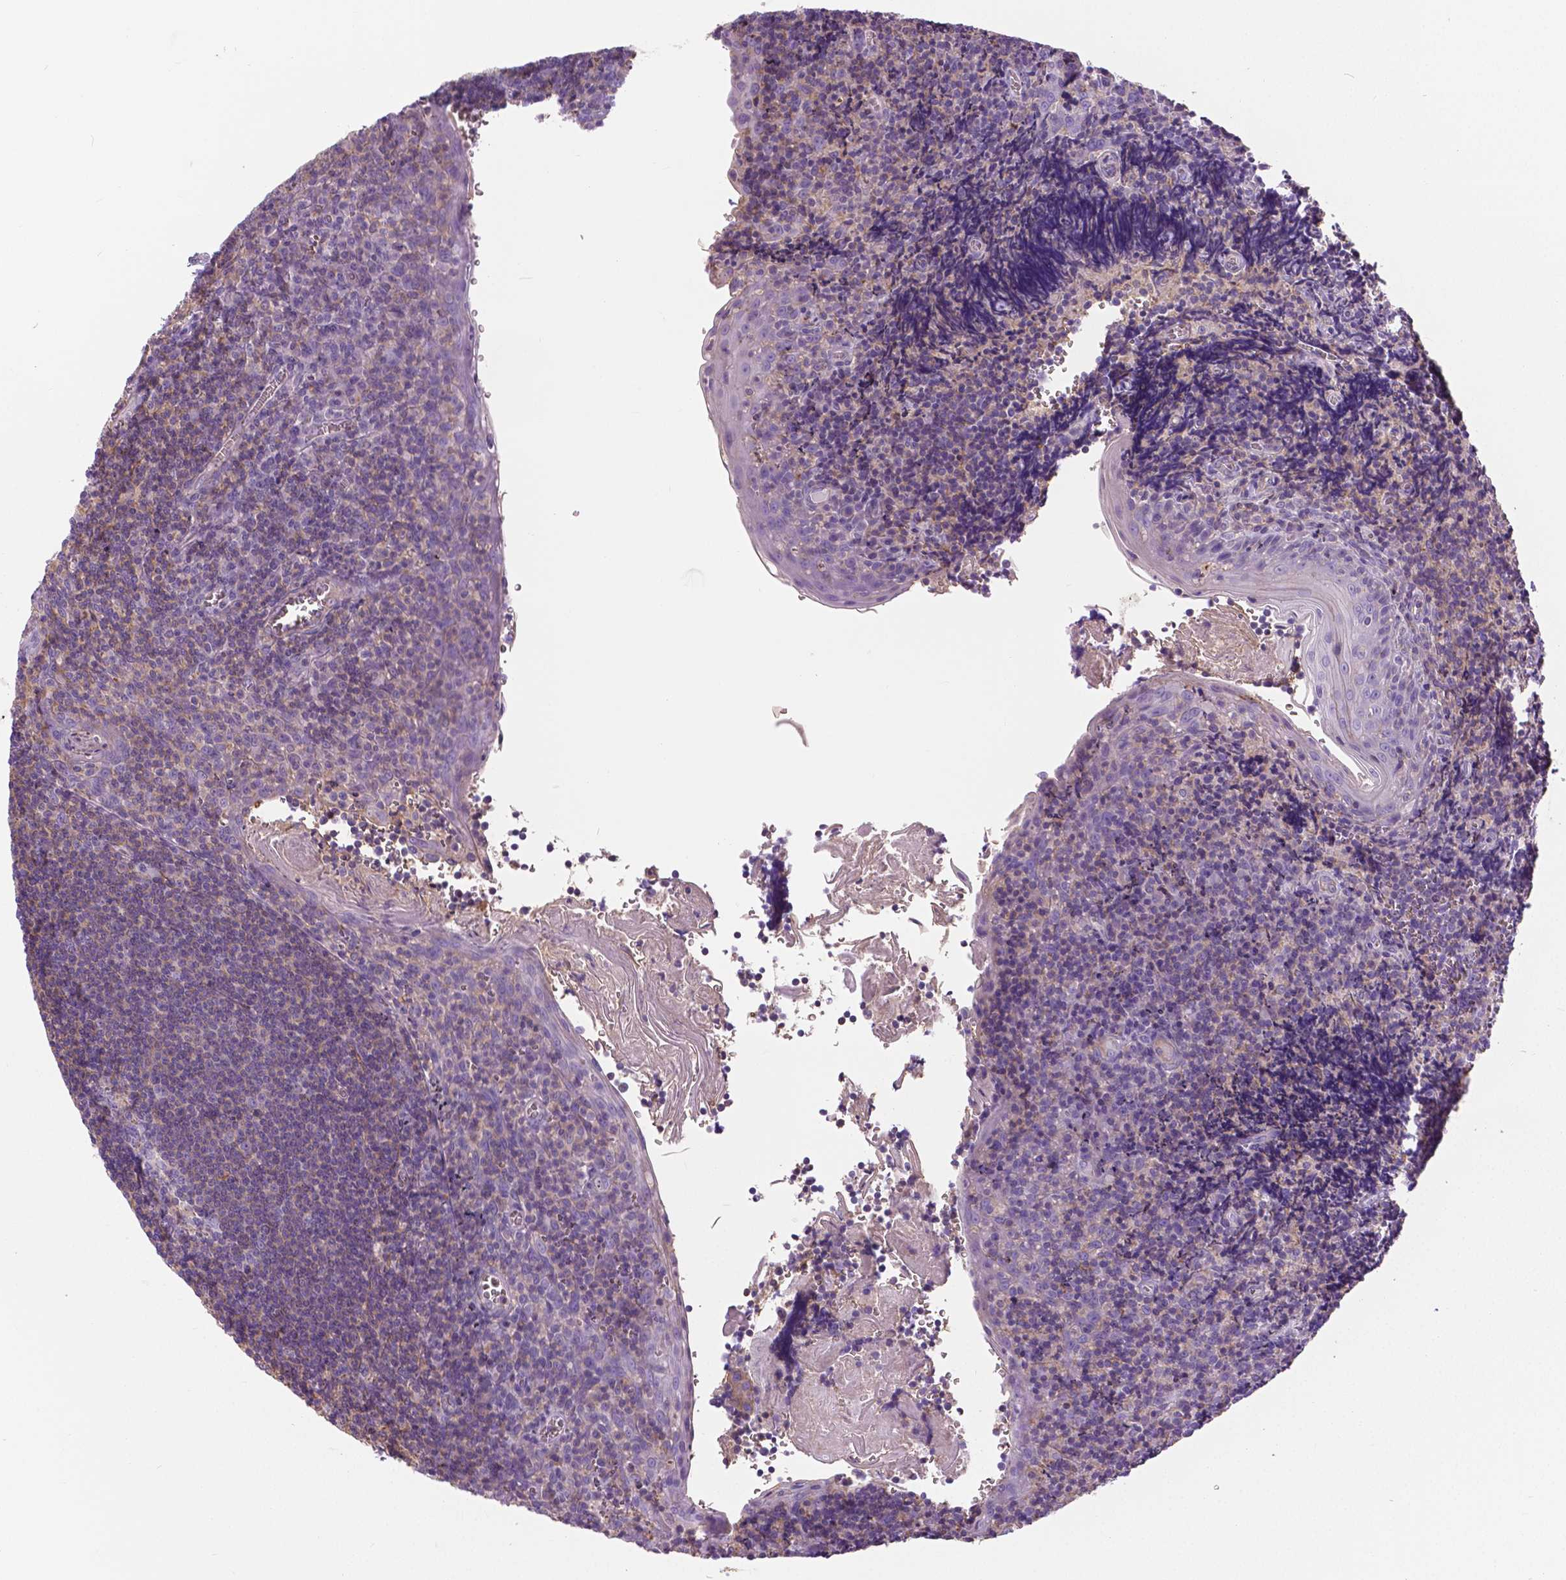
{"staining": {"intensity": "negative", "quantity": "none", "location": "none"}, "tissue": "tonsil", "cell_type": "Germinal center cells", "image_type": "normal", "snomed": [{"axis": "morphology", "description": "Normal tissue, NOS"}, {"axis": "morphology", "description": "Inflammation, NOS"}, {"axis": "topography", "description": "Tonsil"}], "caption": "Tonsil stained for a protein using immunohistochemistry reveals no staining germinal center cells.", "gene": "ANXA13", "patient": {"sex": "female", "age": 31}}